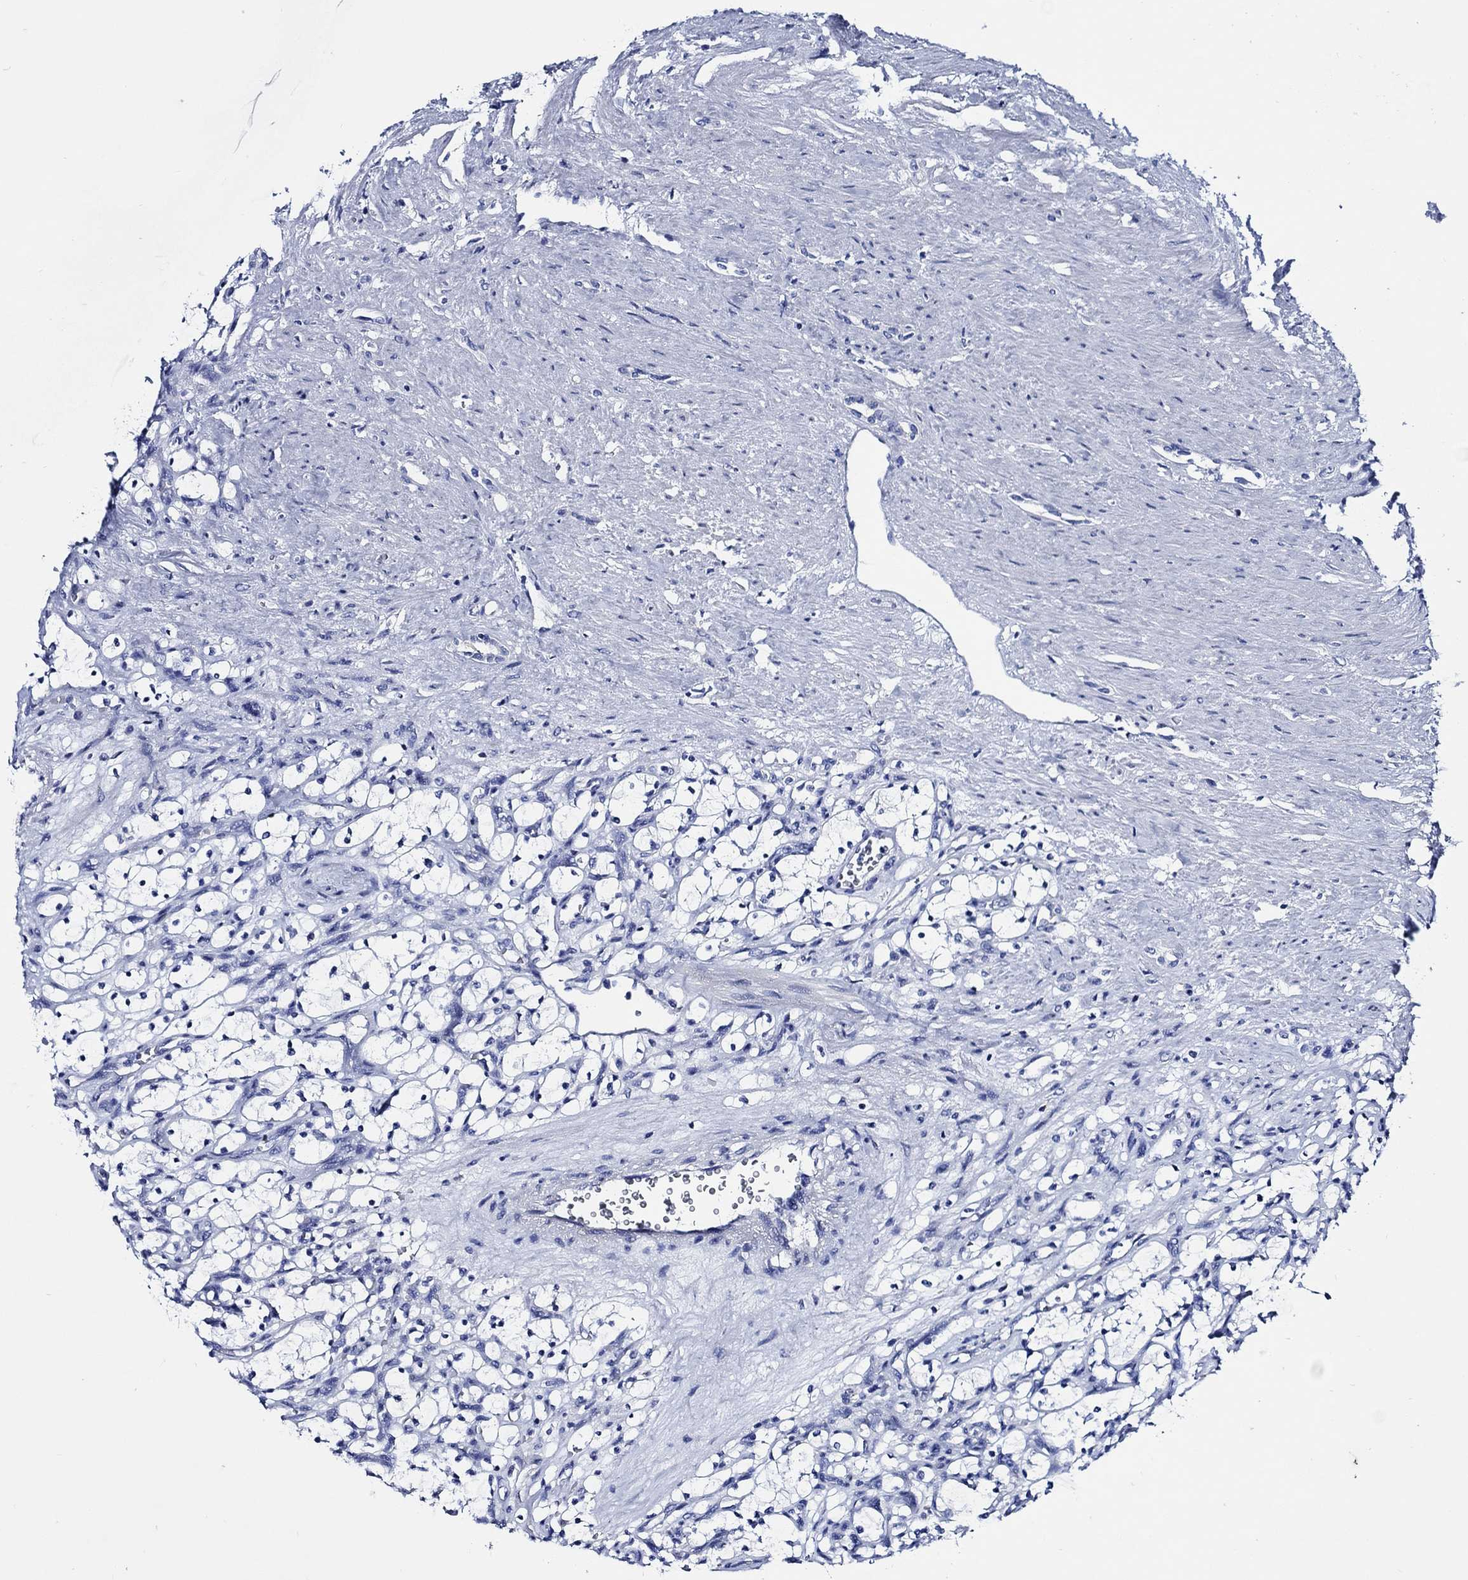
{"staining": {"intensity": "negative", "quantity": "none", "location": "none"}, "tissue": "renal cancer", "cell_type": "Tumor cells", "image_type": "cancer", "snomed": [{"axis": "morphology", "description": "Adenocarcinoma, NOS"}, {"axis": "topography", "description": "Kidney"}], "caption": "This is an IHC image of renal cancer (adenocarcinoma). There is no expression in tumor cells.", "gene": "WDR62", "patient": {"sex": "female", "age": 69}}